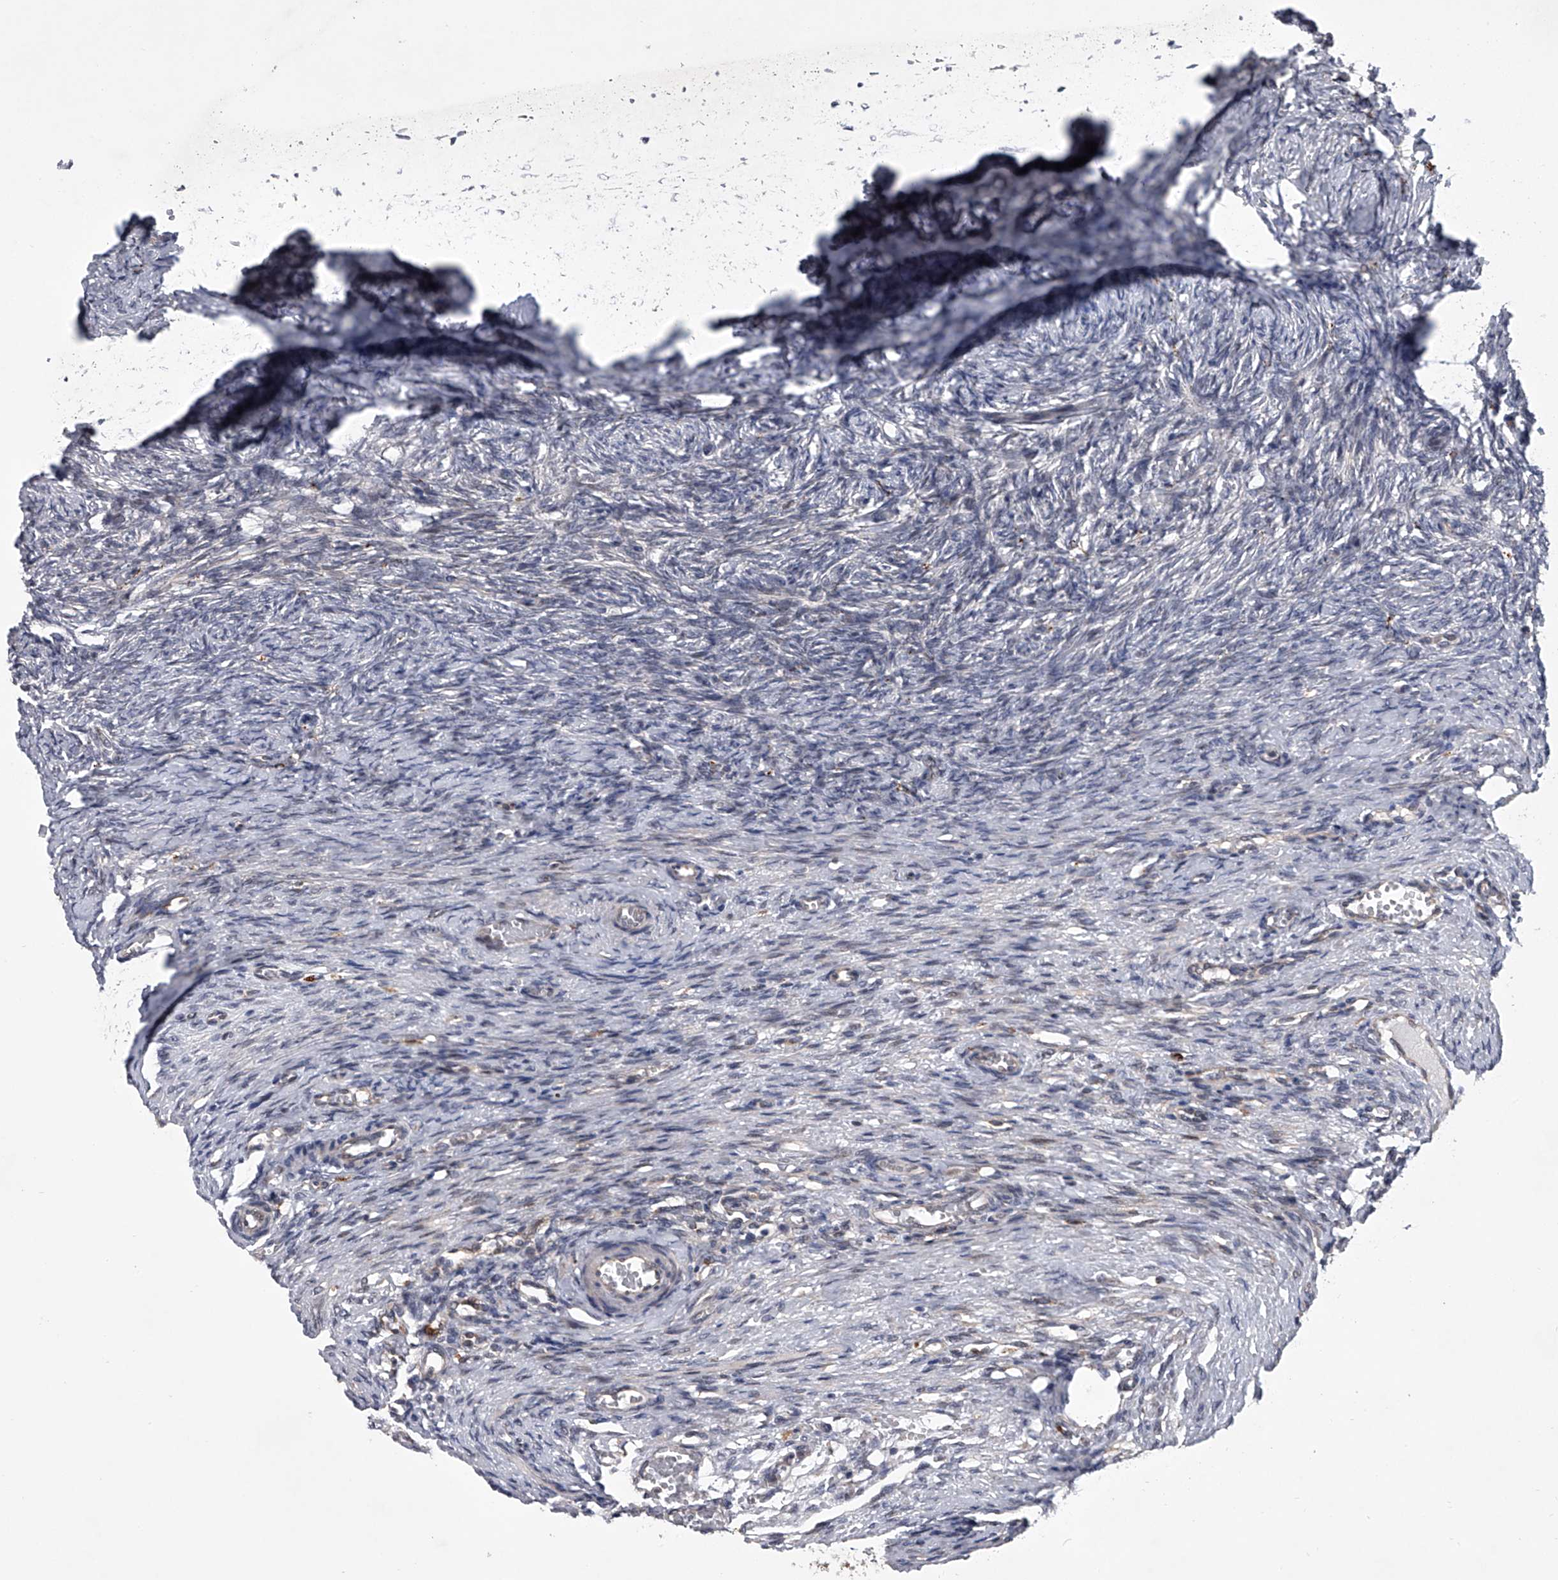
{"staining": {"intensity": "weak", "quantity": ">75%", "location": "cytoplasmic/membranous"}, "tissue": "ovary", "cell_type": "Follicle cells", "image_type": "normal", "snomed": [{"axis": "morphology", "description": "Adenocarcinoma, NOS"}, {"axis": "topography", "description": "Endometrium"}], "caption": "Immunohistochemistry micrograph of unremarkable ovary: human ovary stained using IHC exhibits low levels of weak protein expression localized specifically in the cytoplasmic/membranous of follicle cells, appearing as a cytoplasmic/membranous brown color.", "gene": "TRIM8", "patient": {"sex": "female", "age": 32}}